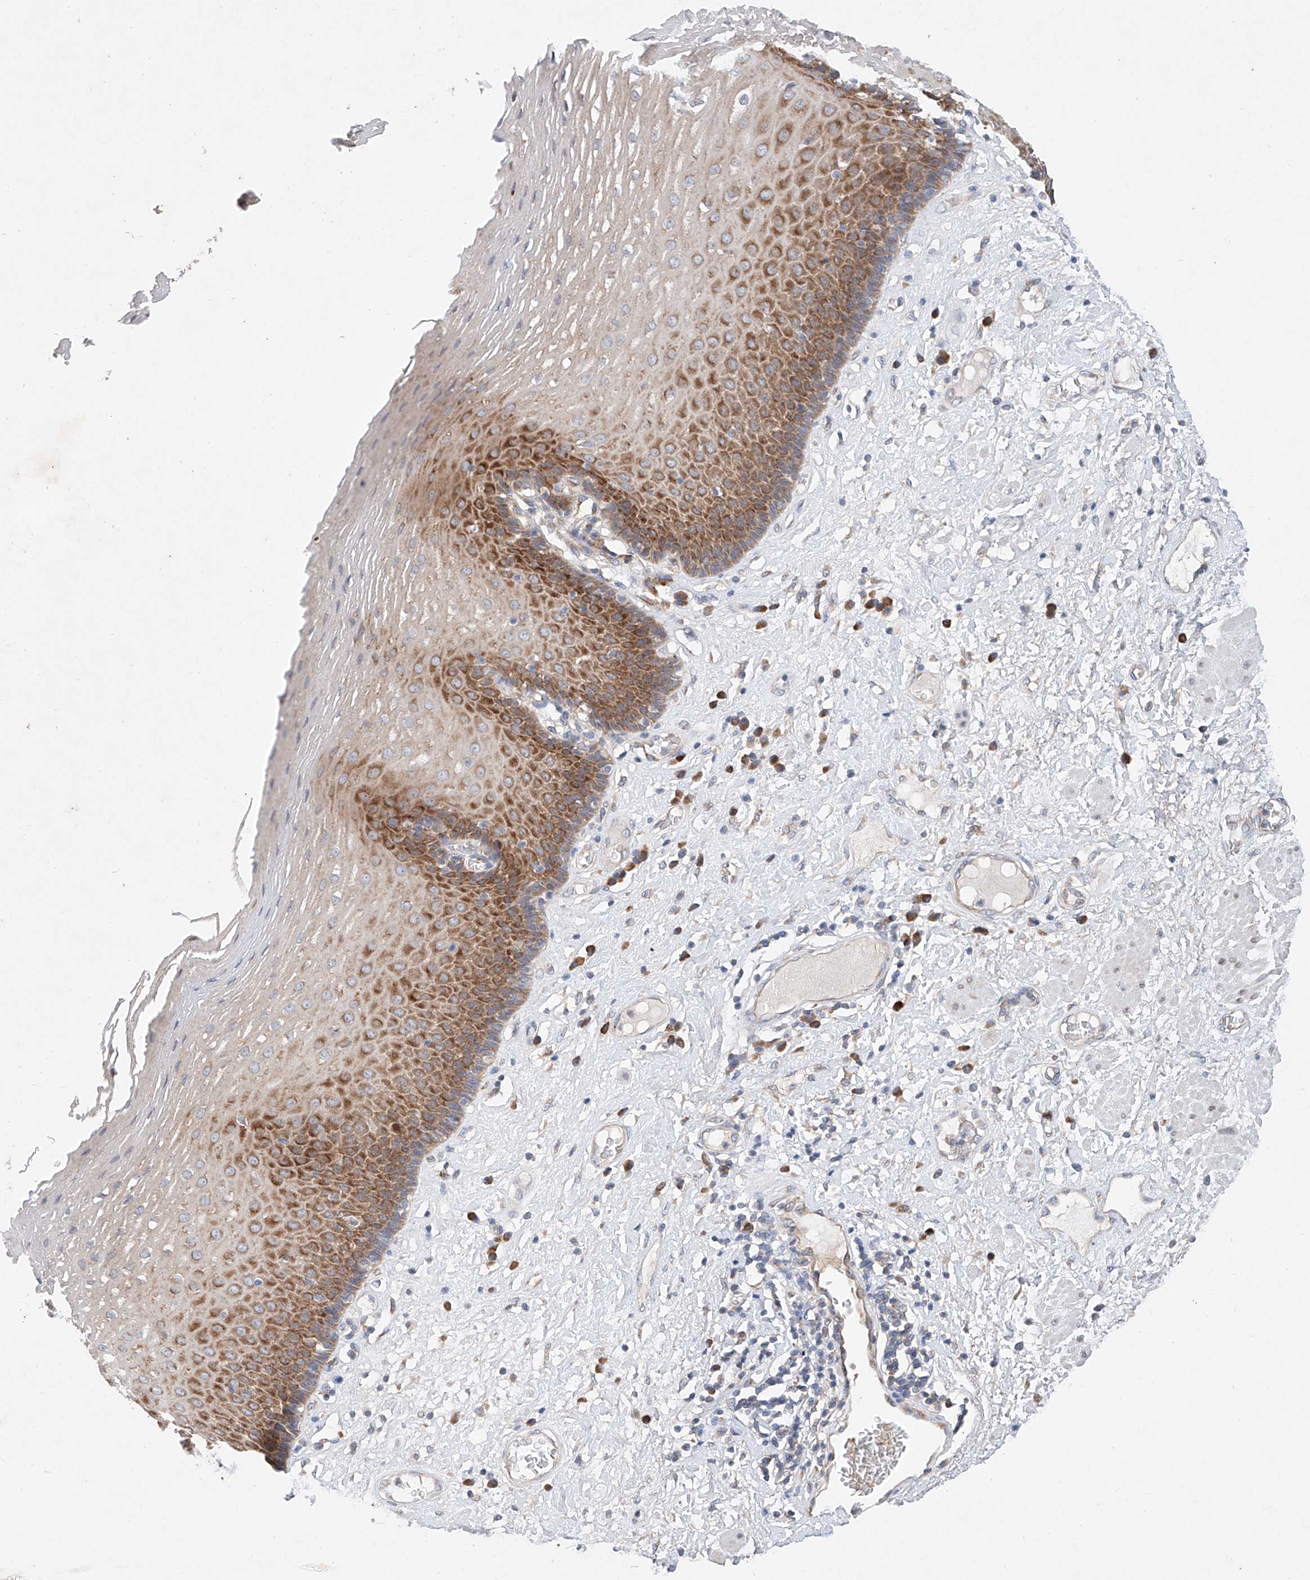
{"staining": {"intensity": "moderate", "quantity": "25%-75%", "location": "cytoplasmic/membranous"}, "tissue": "esophagus", "cell_type": "Squamous epithelial cells", "image_type": "normal", "snomed": [{"axis": "morphology", "description": "Normal tissue, NOS"}, {"axis": "morphology", "description": "Adenocarcinoma, NOS"}, {"axis": "topography", "description": "Esophagus"}], "caption": "Esophagus stained with immunohistochemistry (IHC) displays moderate cytoplasmic/membranous expression in approximately 25%-75% of squamous epithelial cells. (brown staining indicates protein expression, while blue staining denotes nuclei).", "gene": "FASTK", "patient": {"sex": "male", "age": 62}}